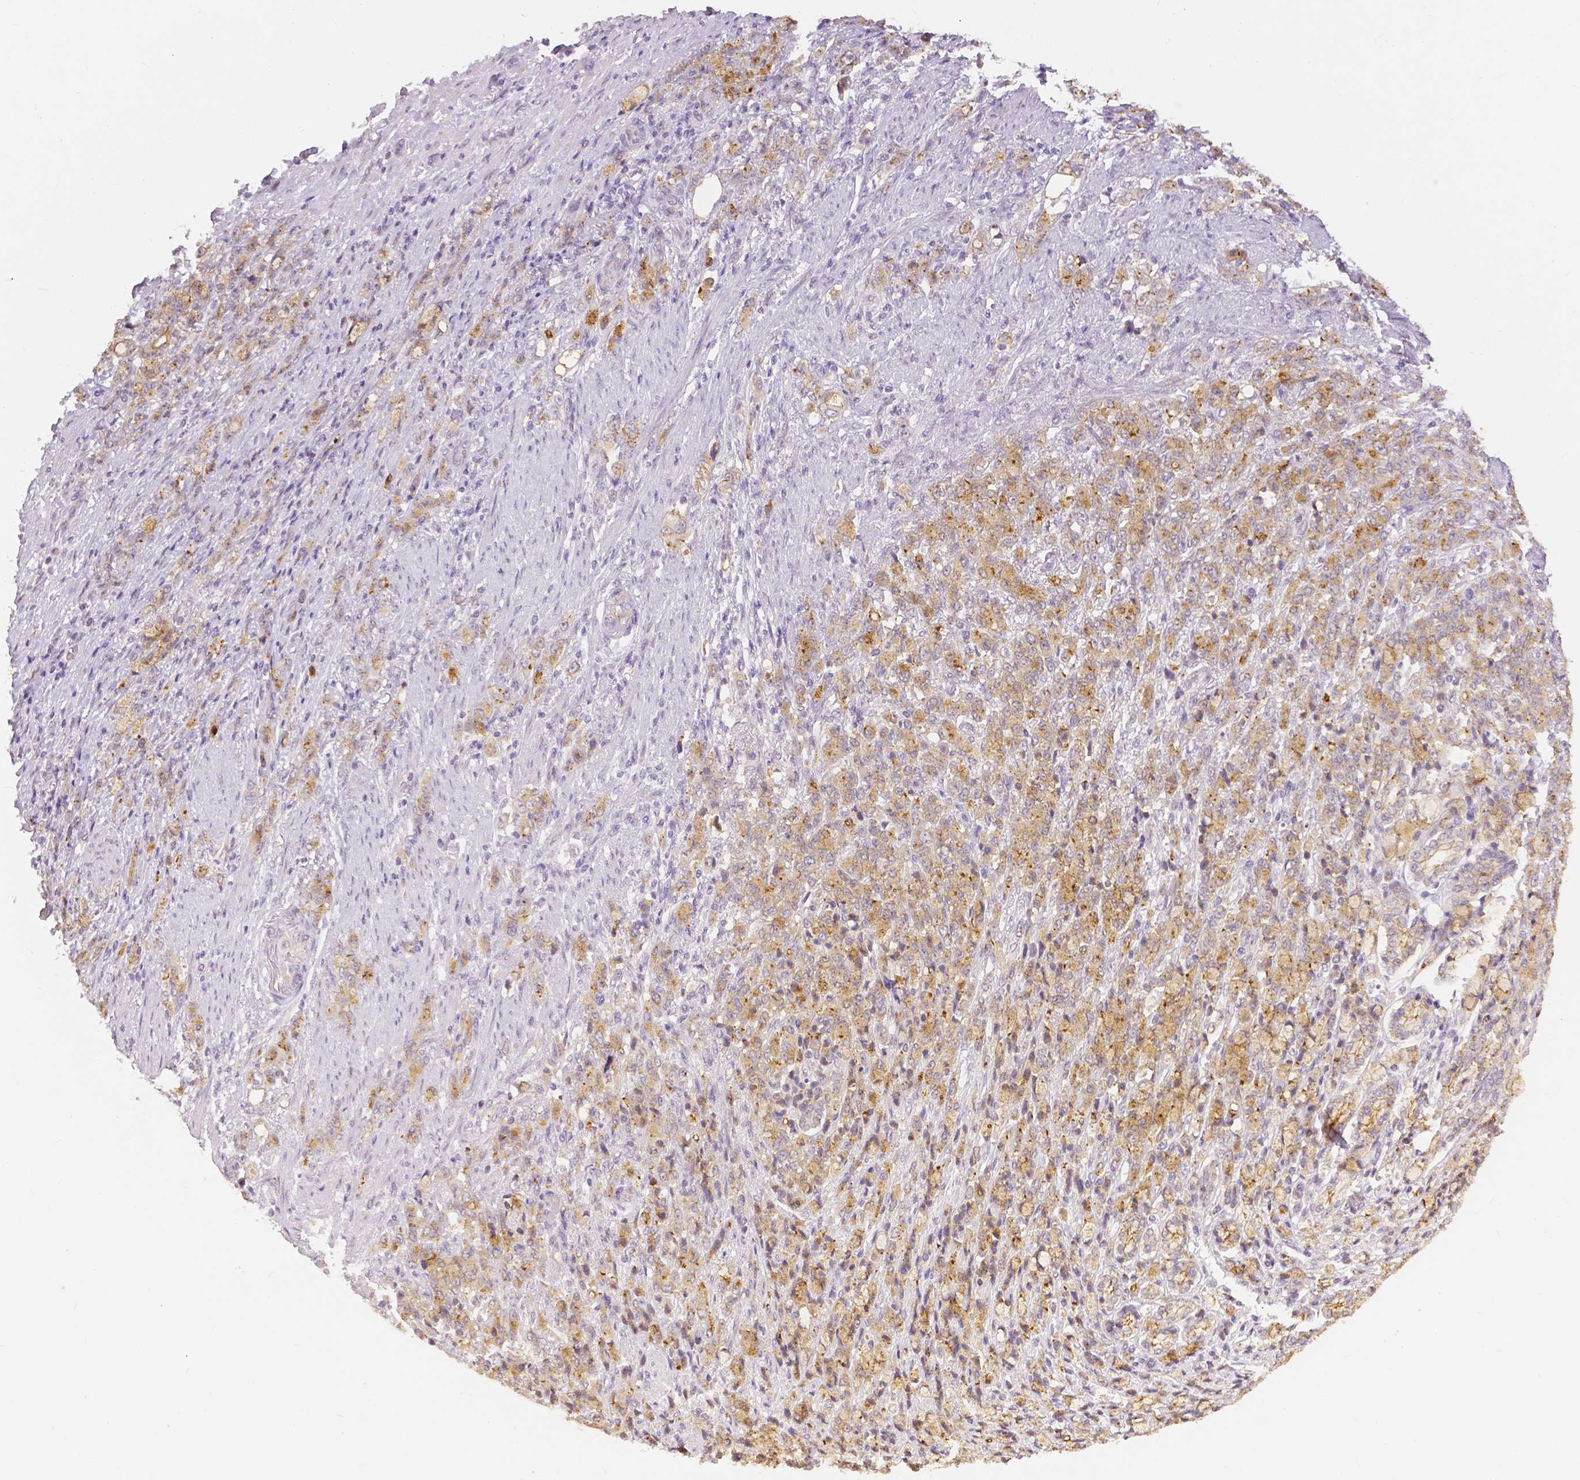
{"staining": {"intensity": "weak", "quantity": "25%-75%", "location": "cytoplasmic/membranous"}, "tissue": "stomach cancer", "cell_type": "Tumor cells", "image_type": "cancer", "snomed": [{"axis": "morphology", "description": "Adenocarcinoma, NOS"}, {"axis": "topography", "description": "Stomach"}], "caption": "A micrograph of stomach cancer (adenocarcinoma) stained for a protein displays weak cytoplasmic/membranous brown staining in tumor cells. The staining is performed using DAB brown chromogen to label protein expression. The nuclei are counter-stained blue using hematoxylin.", "gene": "OCLN", "patient": {"sex": "female", "age": 79}}